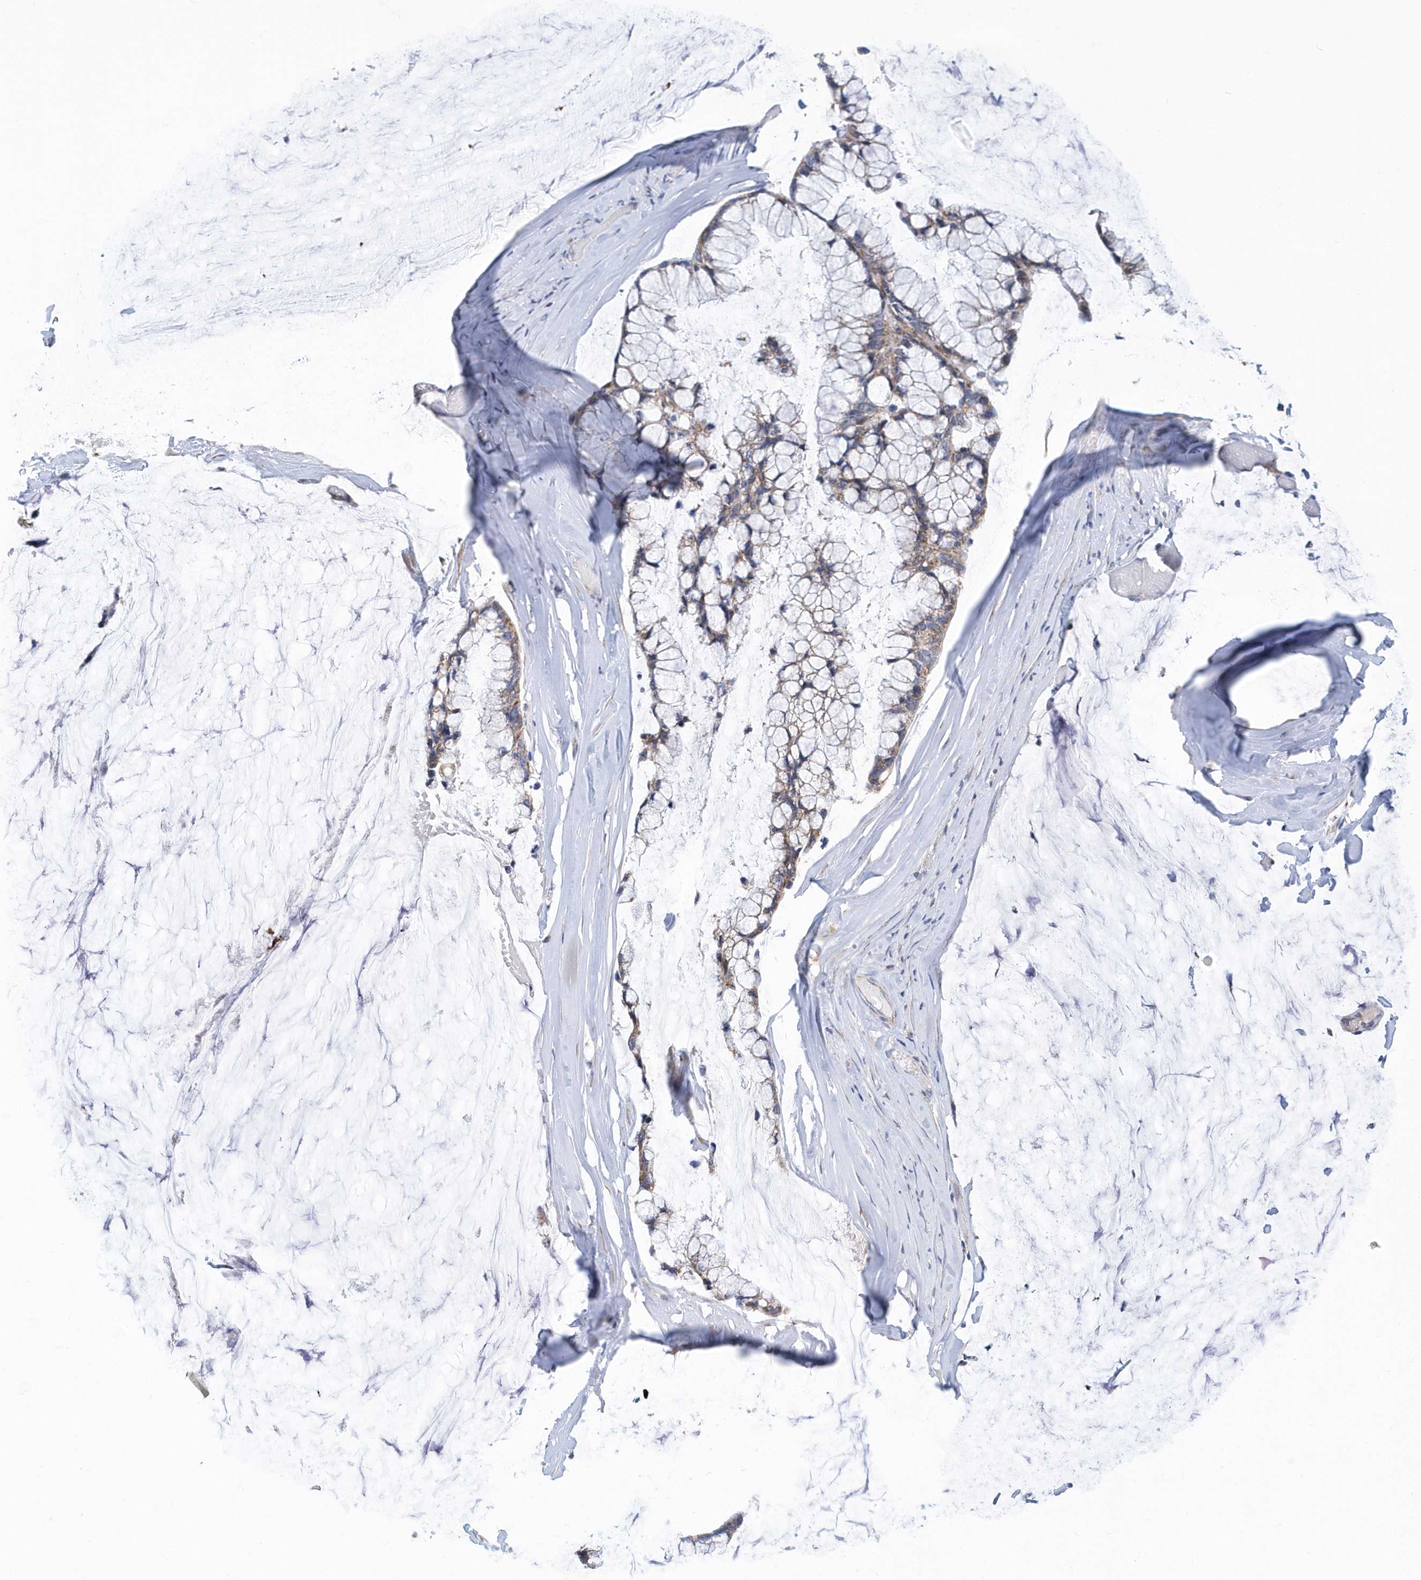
{"staining": {"intensity": "weak", "quantity": "<25%", "location": "cytoplasmic/membranous"}, "tissue": "ovarian cancer", "cell_type": "Tumor cells", "image_type": "cancer", "snomed": [{"axis": "morphology", "description": "Cystadenocarcinoma, mucinous, NOS"}, {"axis": "topography", "description": "Ovary"}], "caption": "An image of human ovarian mucinous cystadenocarcinoma is negative for staining in tumor cells.", "gene": "VWA5B2", "patient": {"sex": "female", "age": 39}}